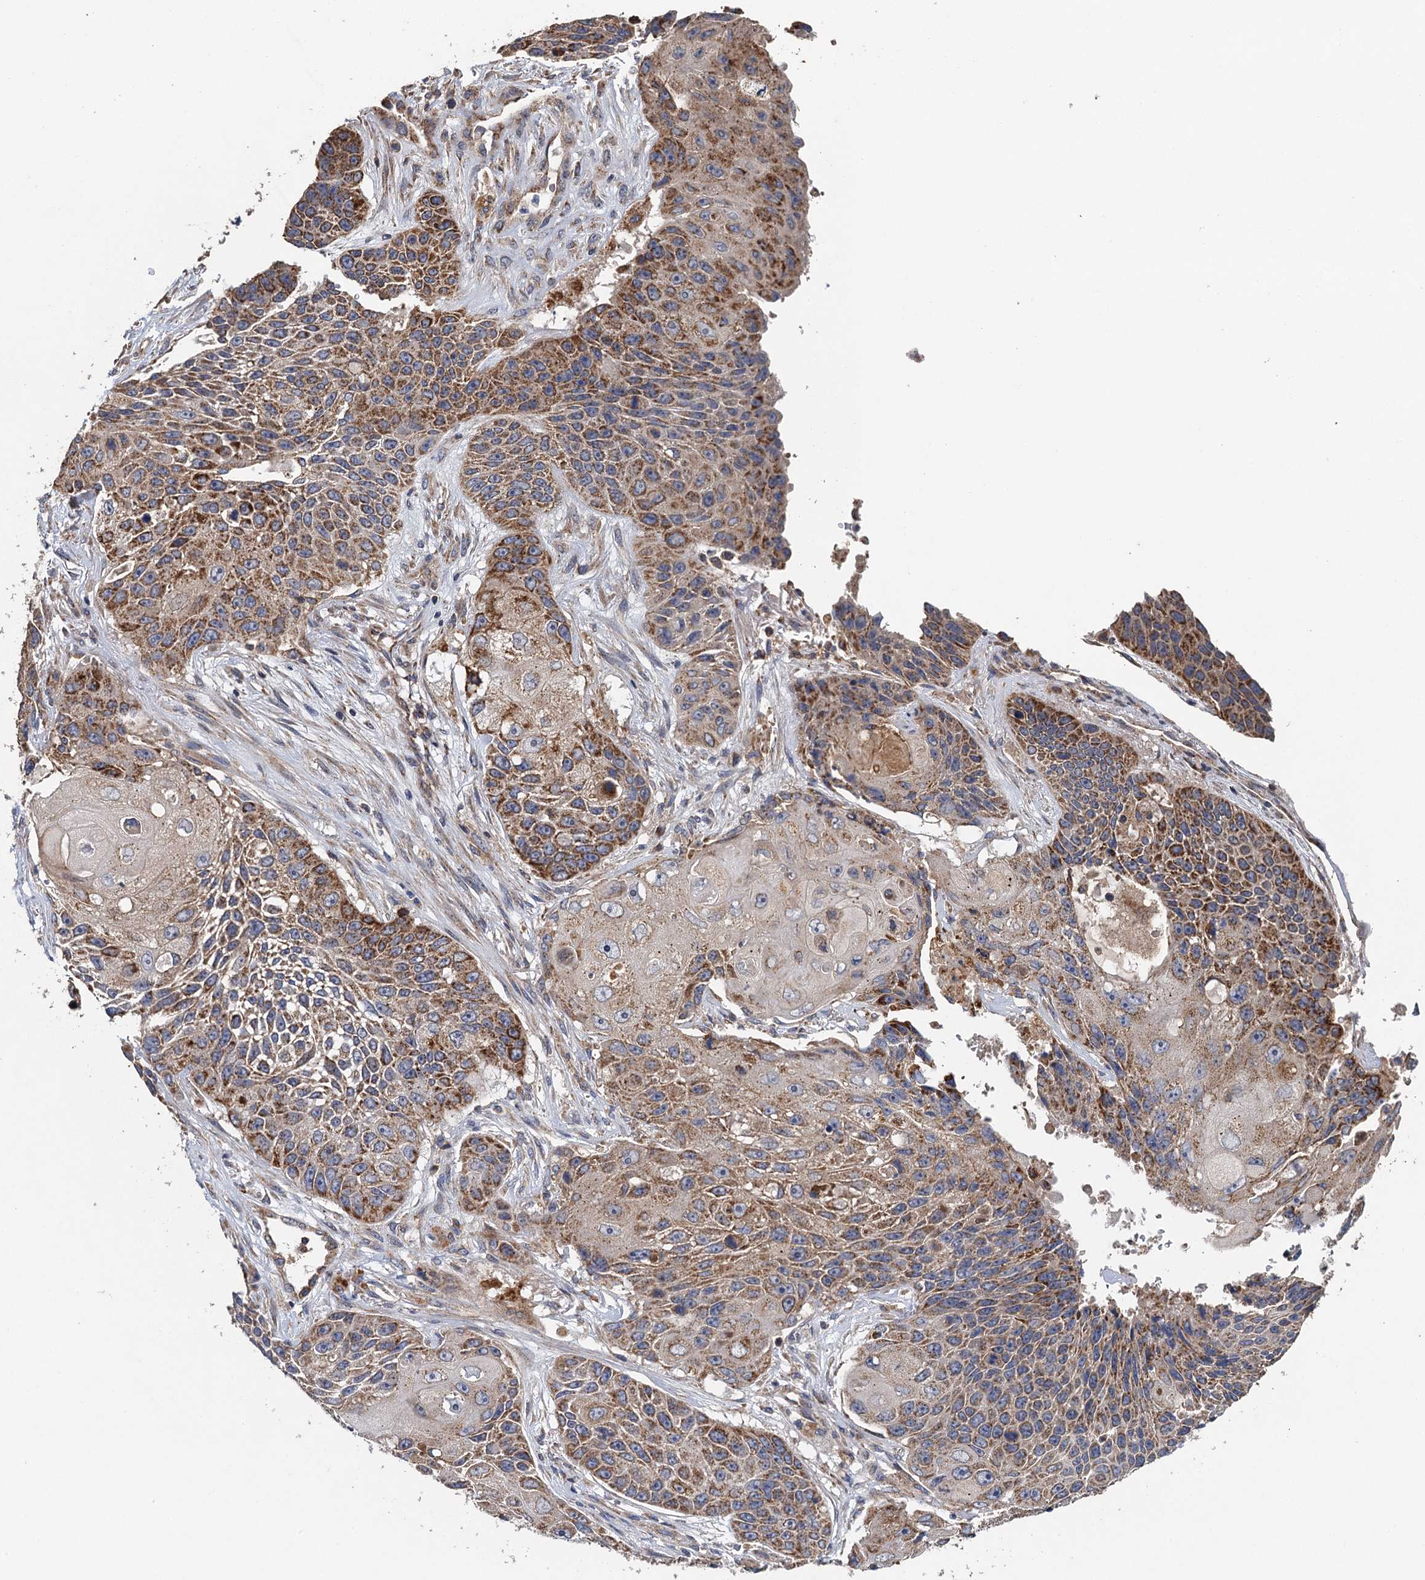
{"staining": {"intensity": "moderate", "quantity": ">75%", "location": "cytoplasmic/membranous"}, "tissue": "lung cancer", "cell_type": "Tumor cells", "image_type": "cancer", "snomed": [{"axis": "morphology", "description": "Squamous cell carcinoma, NOS"}, {"axis": "topography", "description": "Lung"}], "caption": "Squamous cell carcinoma (lung) tissue shows moderate cytoplasmic/membranous positivity in approximately >75% of tumor cells Nuclei are stained in blue.", "gene": "BCS1L", "patient": {"sex": "male", "age": 61}}